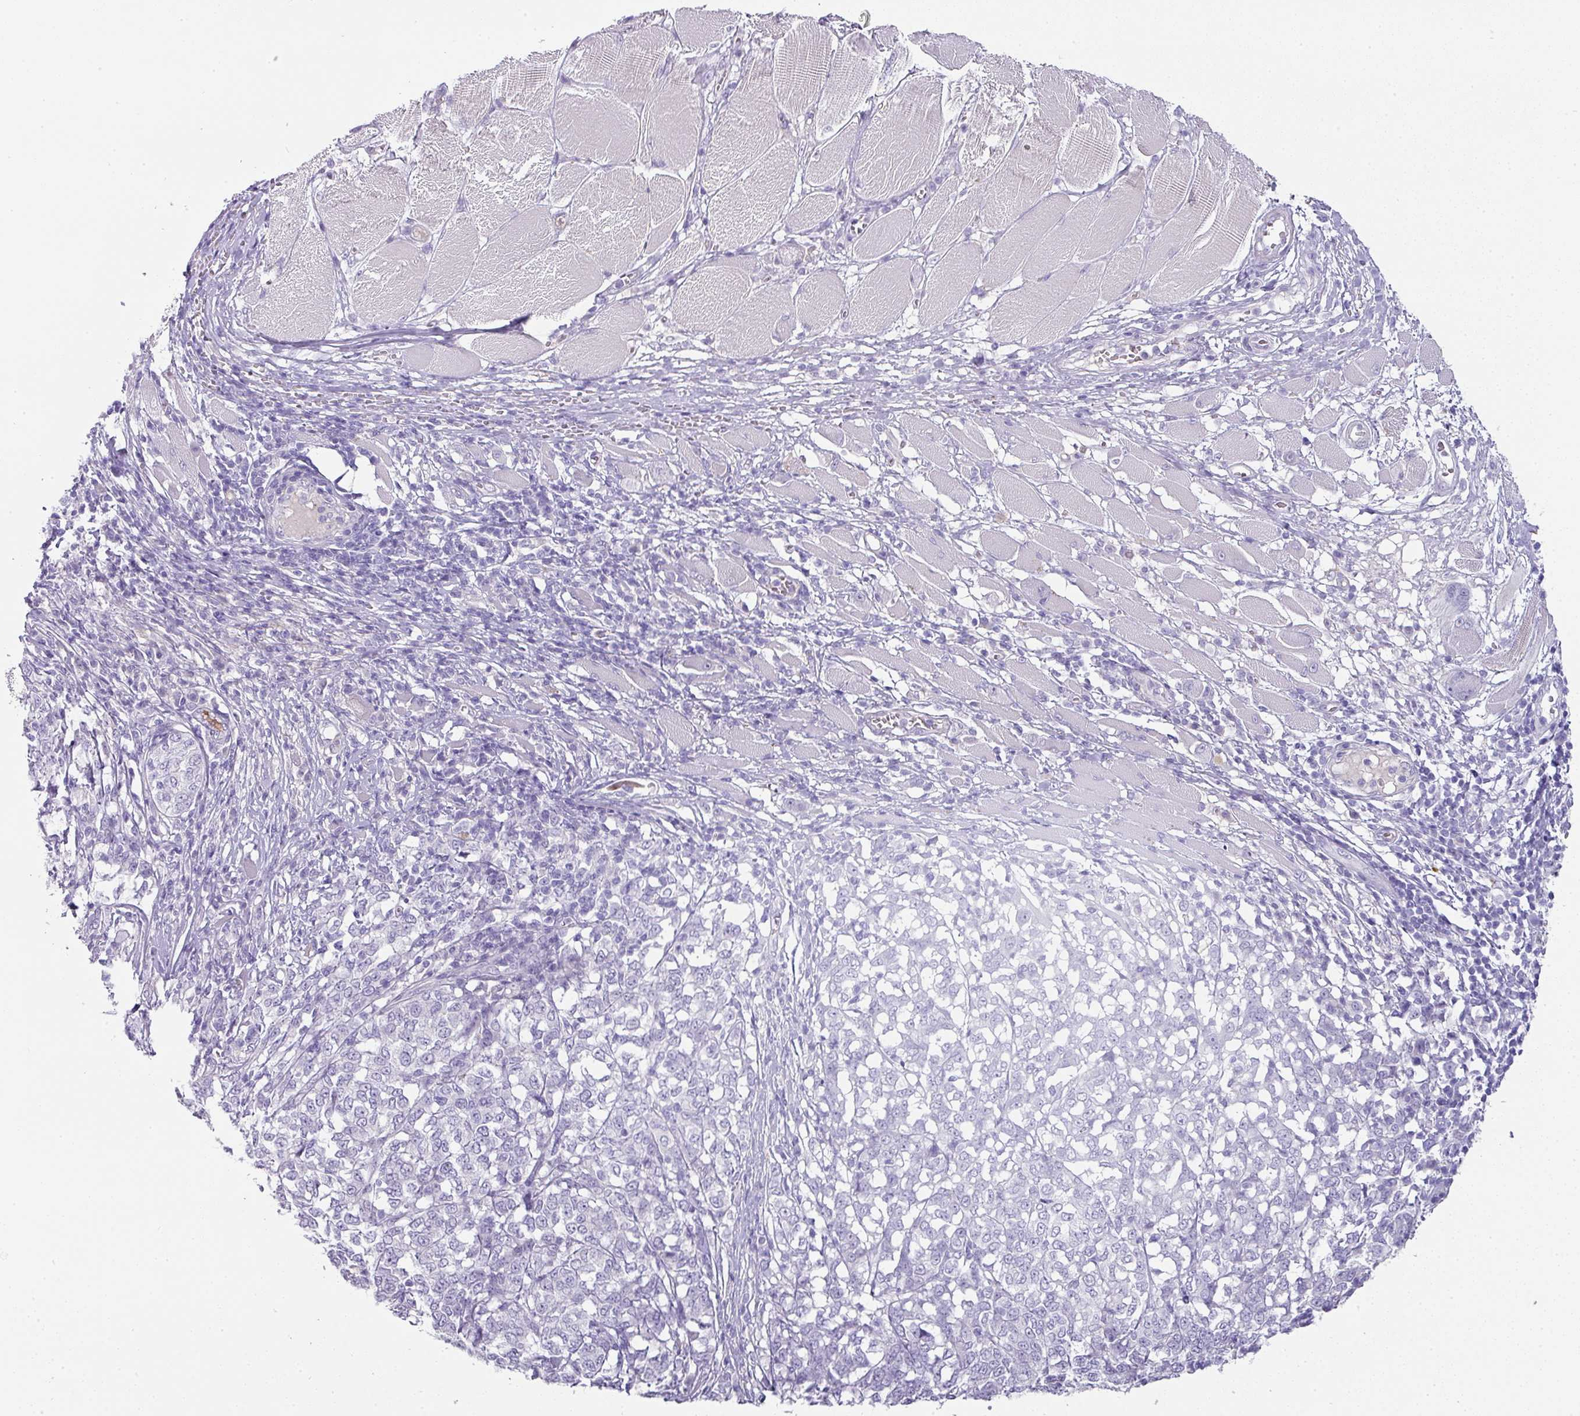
{"staining": {"intensity": "negative", "quantity": "none", "location": "none"}, "tissue": "melanoma", "cell_type": "Tumor cells", "image_type": "cancer", "snomed": [{"axis": "morphology", "description": "Malignant melanoma, NOS"}, {"axis": "topography", "description": "Skin"}], "caption": "IHC of human malignant melanoma demonstrates no staining in tumor cells.", "gene": "OR52N1", "patient": {"sex": "female", "age": 72}}